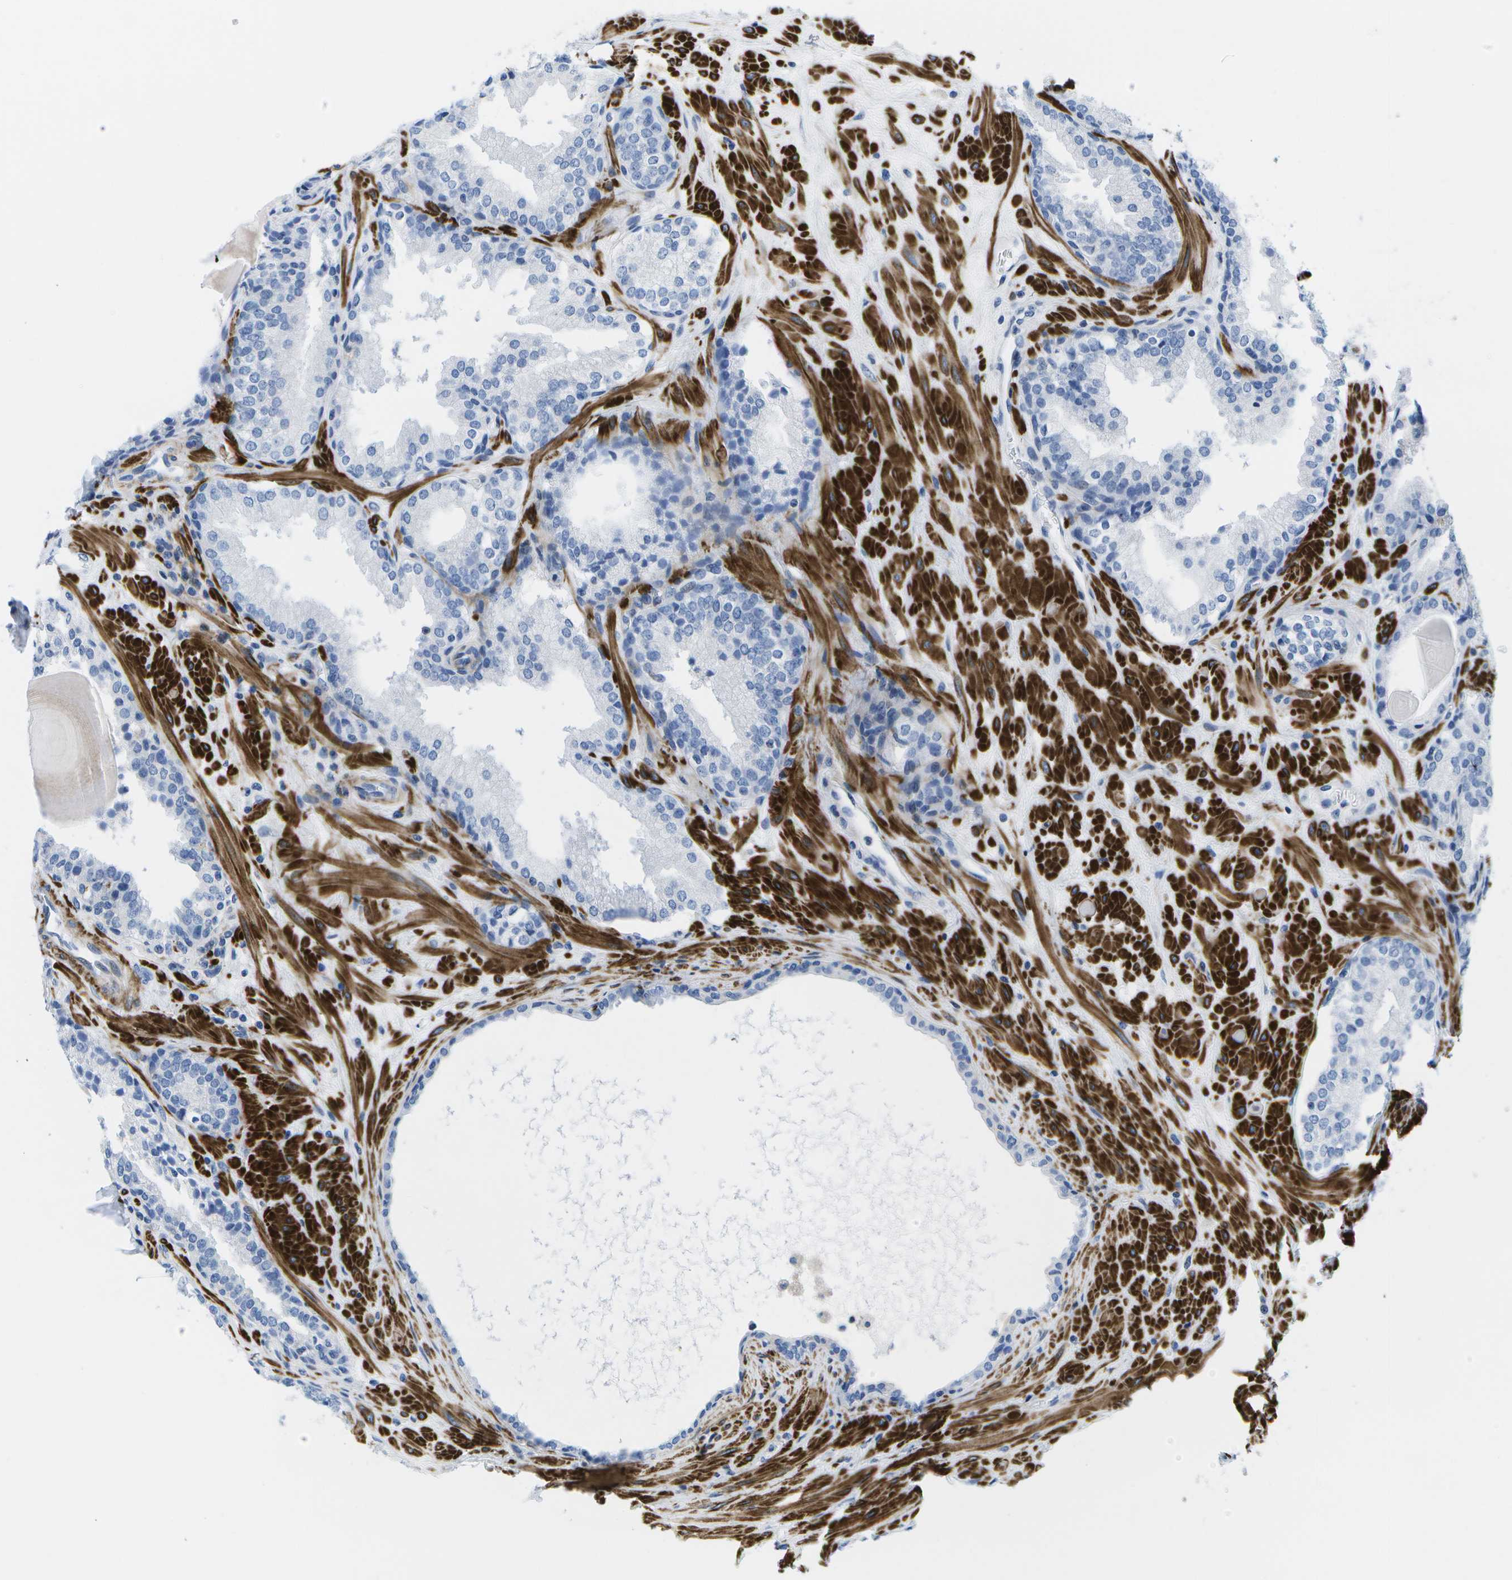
{"staining": {"intensity": "negative", "quantity": "none", "location": "none"}, "tissue": "prostate", "cell_type": "Glandular cells", "image_type": "normal", "snomed": [{"axis": "morphology", "description": "Normal tissue, NOS"}, {"axis": "topography", "description": "Prostate"}], "caption": "This micrograph is of normal prostate stained with IHC to label a protein in brown with the nuclei are counter-stained blue. There is no staining in glandular cells.", "gene": "ADGRG6", "patient": {"sex": "male", "age": 51}}